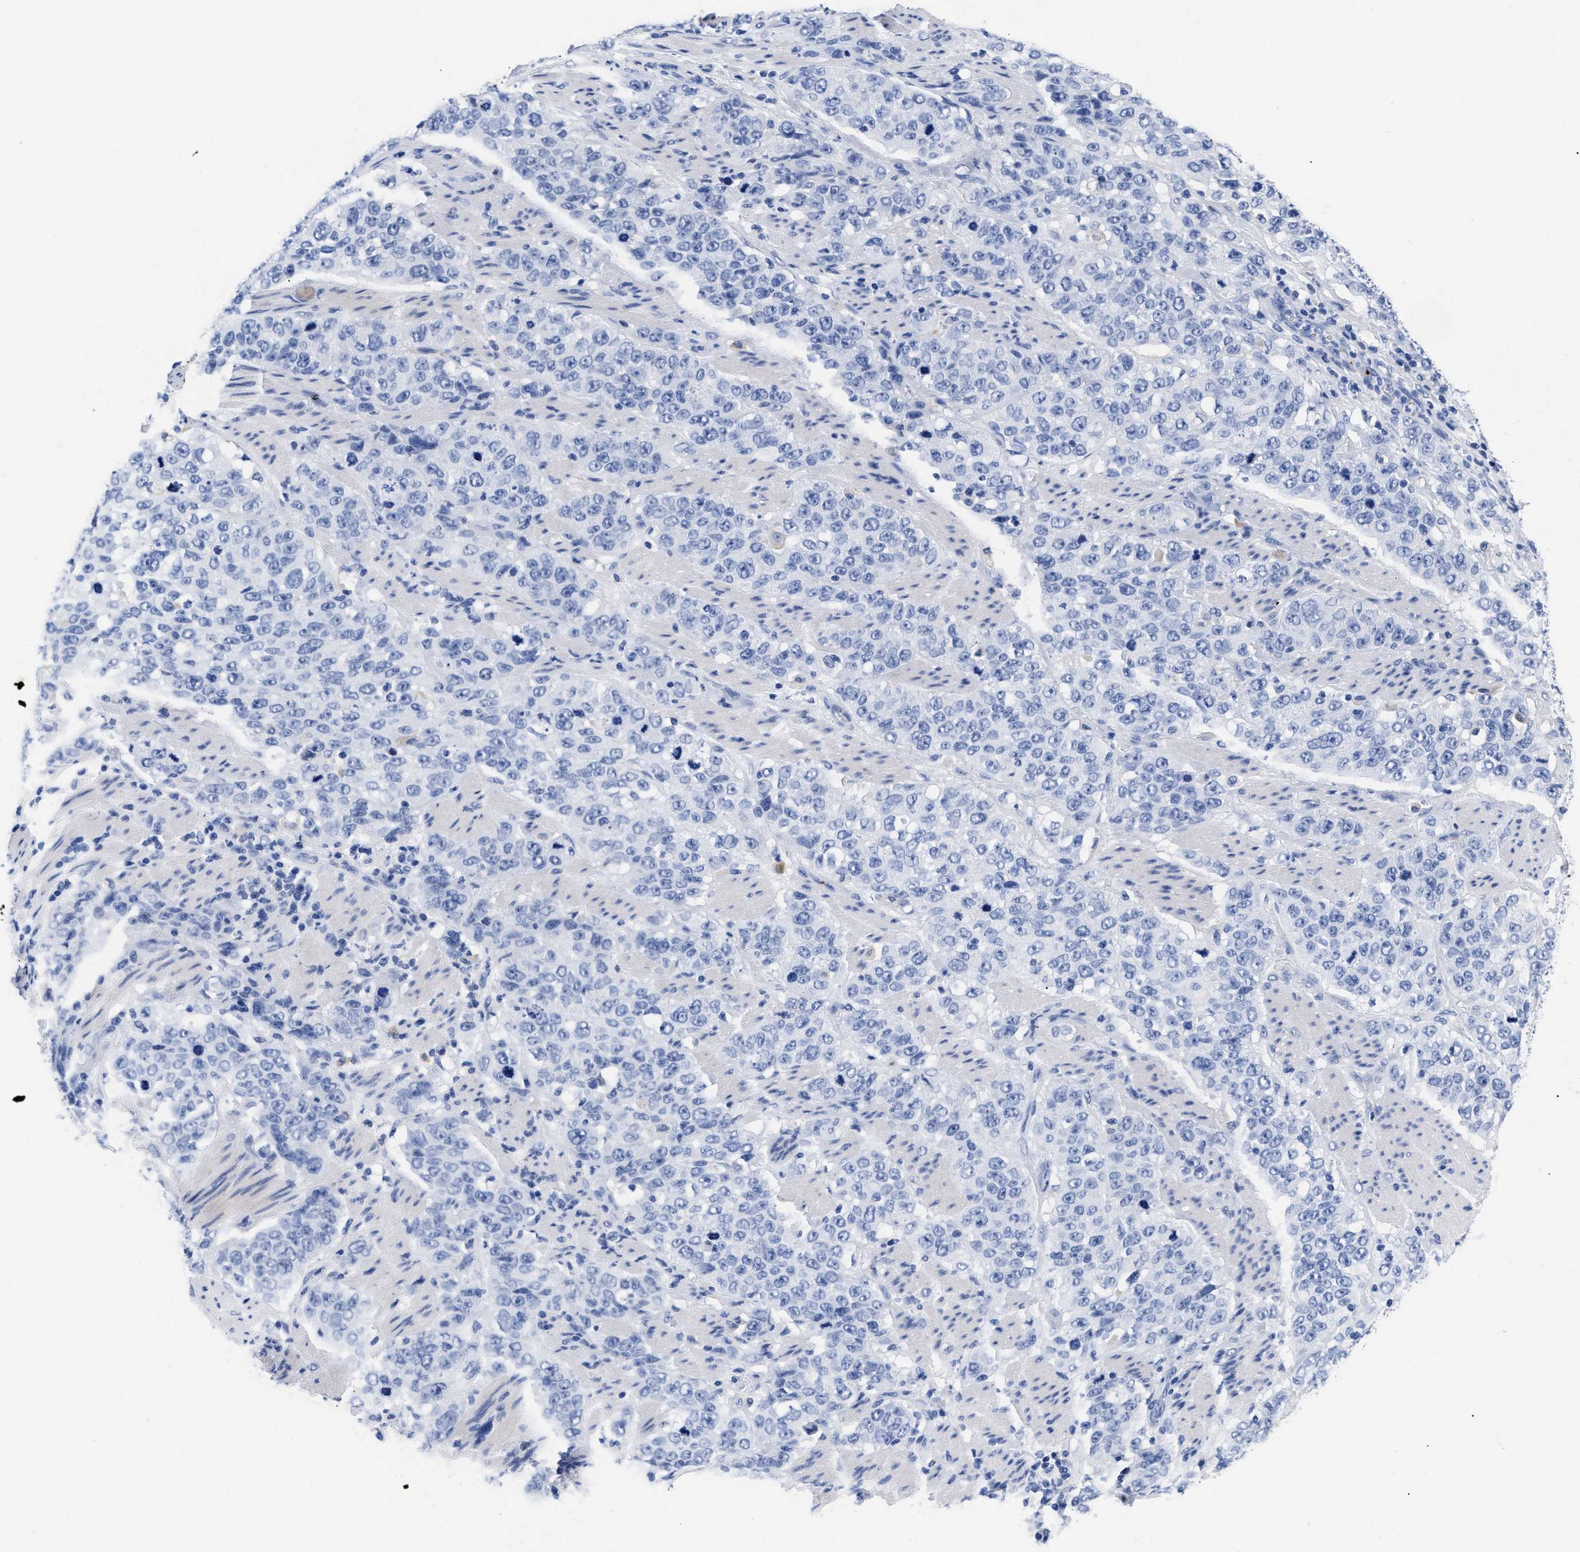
{"staining": {"intensity": "negative", "quantity": "none", "location": "none"}, "tissue": "stomach cancer", "cell_type": "Tumor cells", "image_type": "cancer", "snomed": [{"axis": "morphology", "description": "Adenocarcinoma, NOS"}, {"axis": "topography", "description": "Stomach"}], "caption": "Tumor cells show no significant expression in stomach cancer.", "gene": "TREML1", "patient": {"sex": "male", "age": 48}}